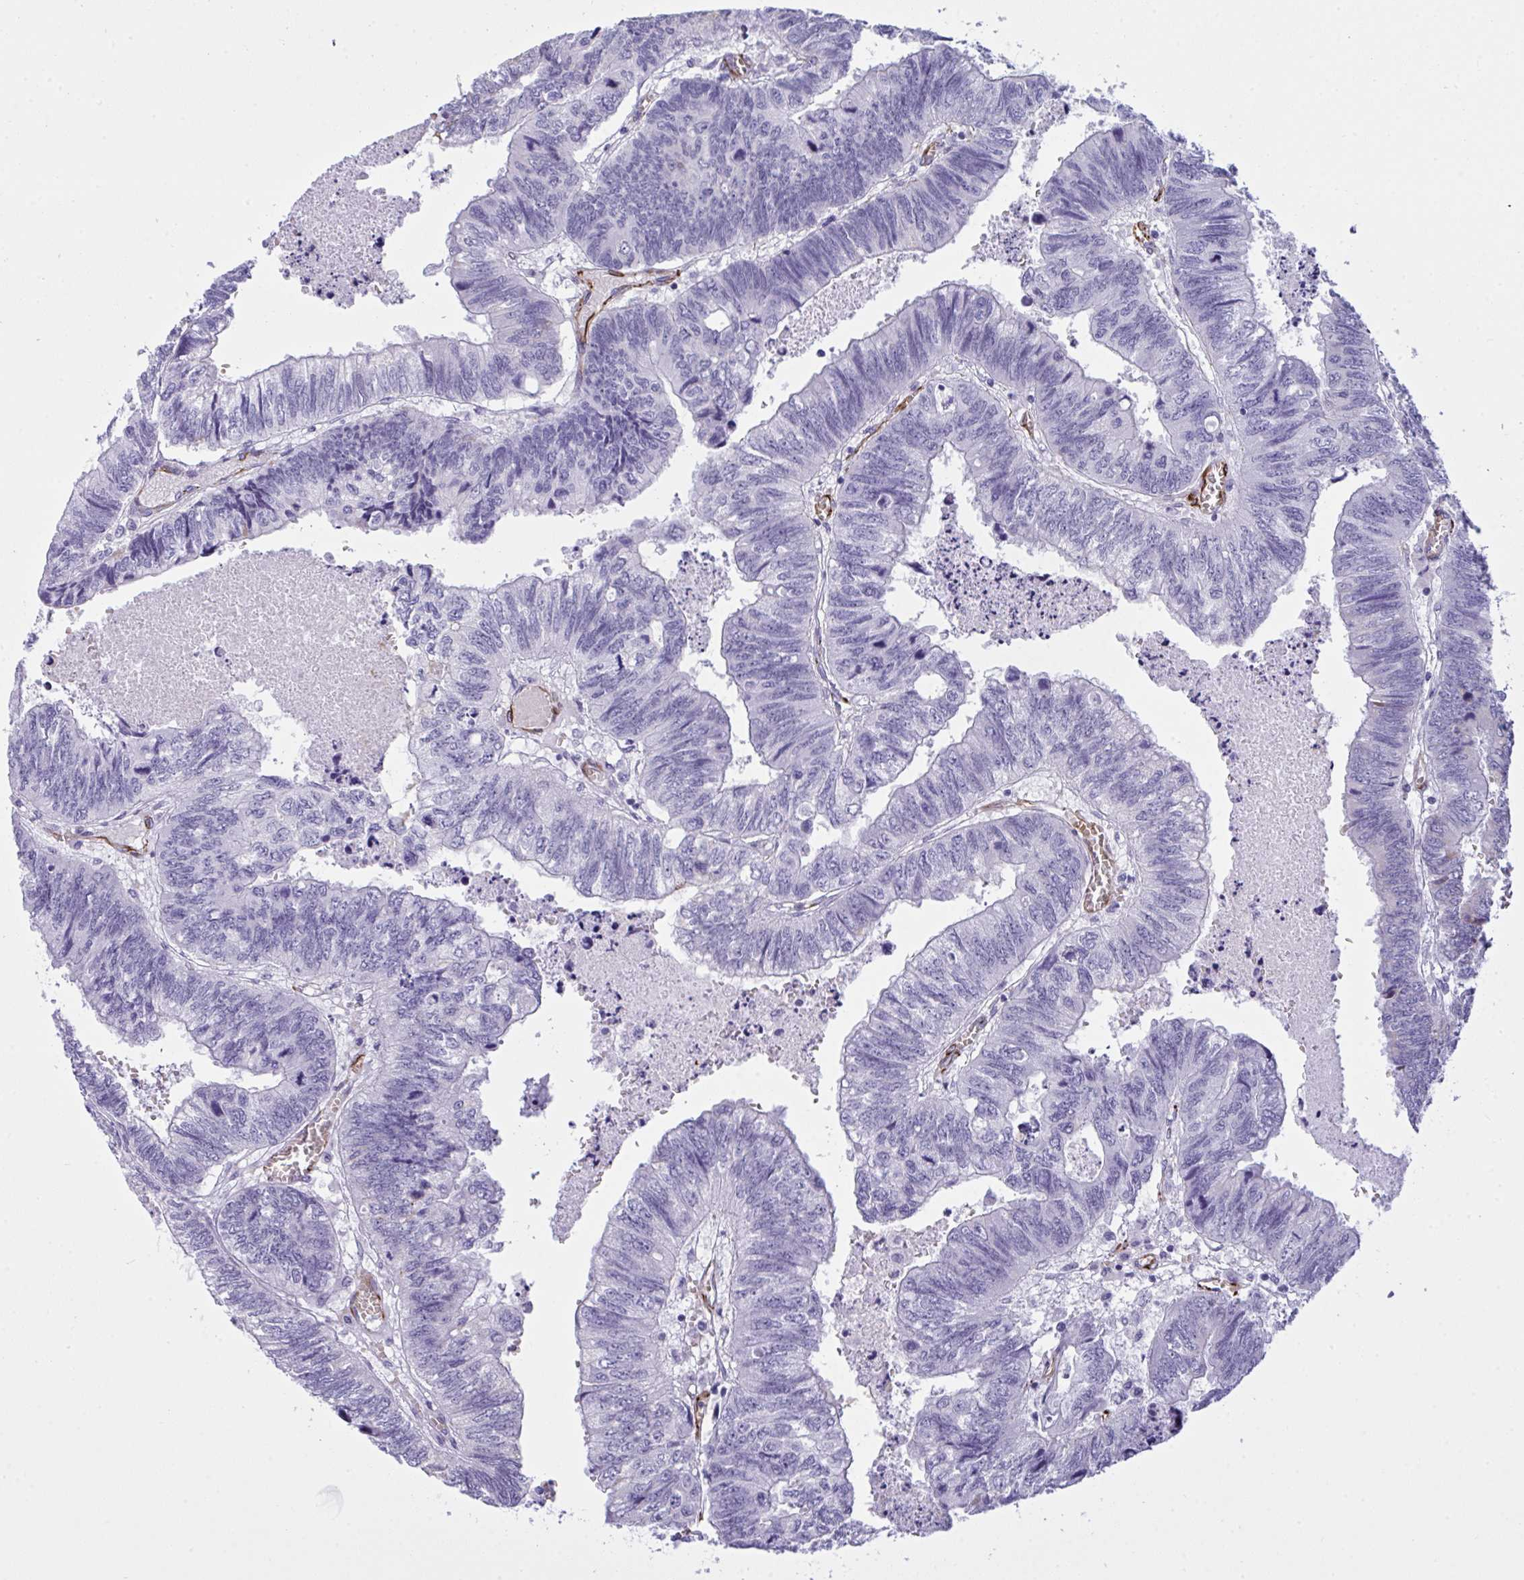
{"staining": {"intensity": "negative", "quantity": "none", "location": "none"}, "tissue": "colorectal cancer", "cell_type": "Tumor cells", "image_type": "cancer", "snomed": [{"axis": "morphology", "description": "Adenocarcinoma, NOS"}, {"axis": "topography", "description": "Colon"}], "caption": "Protein analysis of colorectal adenocarcinoma demonstrates no significant staining in tumor cells. Nuclei are stained in blue.", "gene": "SLC35B1", "patient": {"sex": "male", "age": 62}}